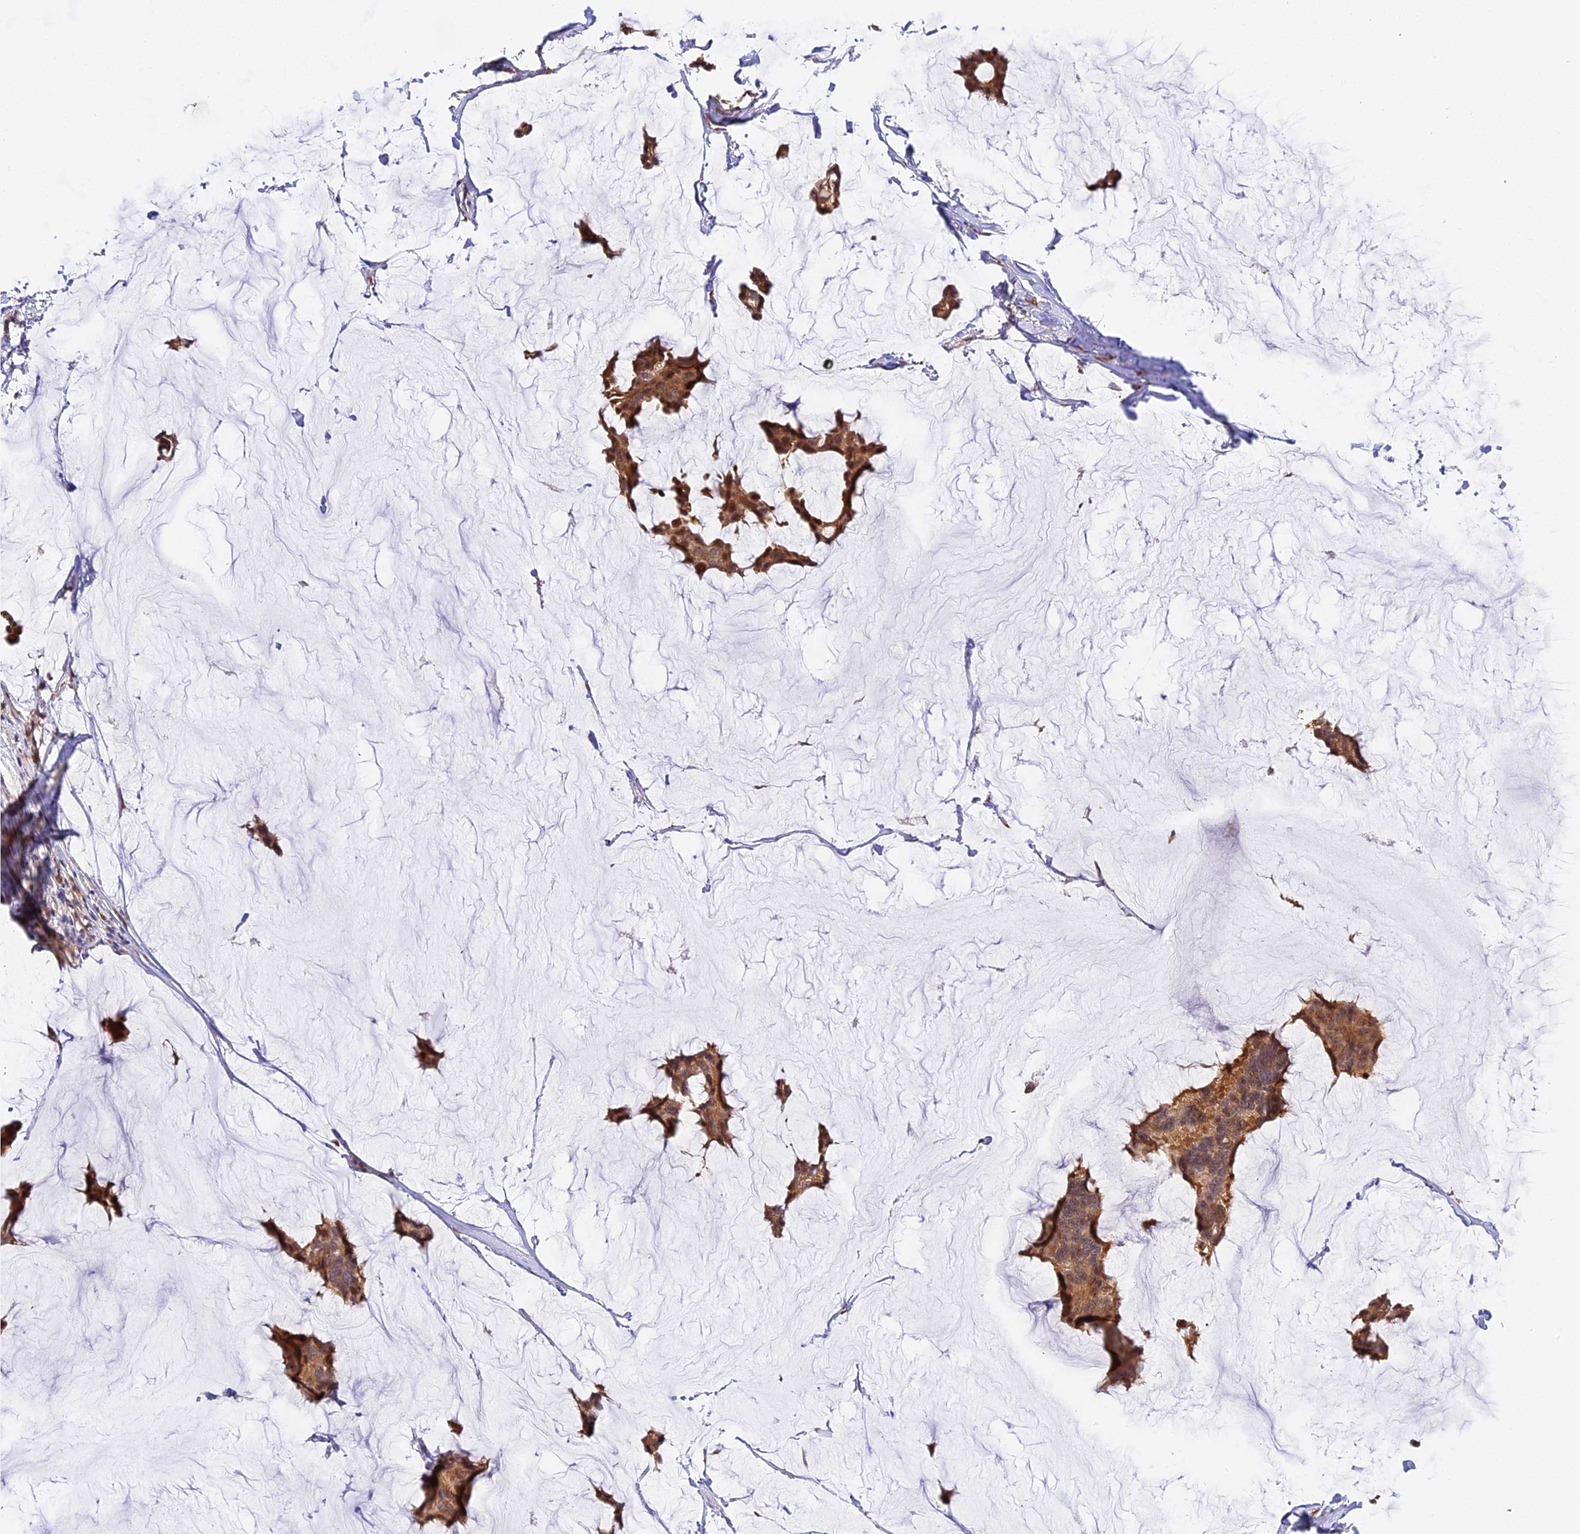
{"staining": {"intensity": "moderate", "quantity": ">75%", "location": "cytoplasmic/membranous"}, "tissue": "breast cancer", "cell_type": "Tumor cells", "image_type": "cancer", "snomed": [{"axis": "morphology", "description": "Duct carcinoma"}, {"axis": "topography", "description": "Breast"}], "caption": "Breast intraductal carcinoma stained with IHC displays moderate cytoplasmic/membranous staining in approximately >75% of tumor cells.", "gene": "IMPACT", "patient": {"sex": "female", "age": 93}}